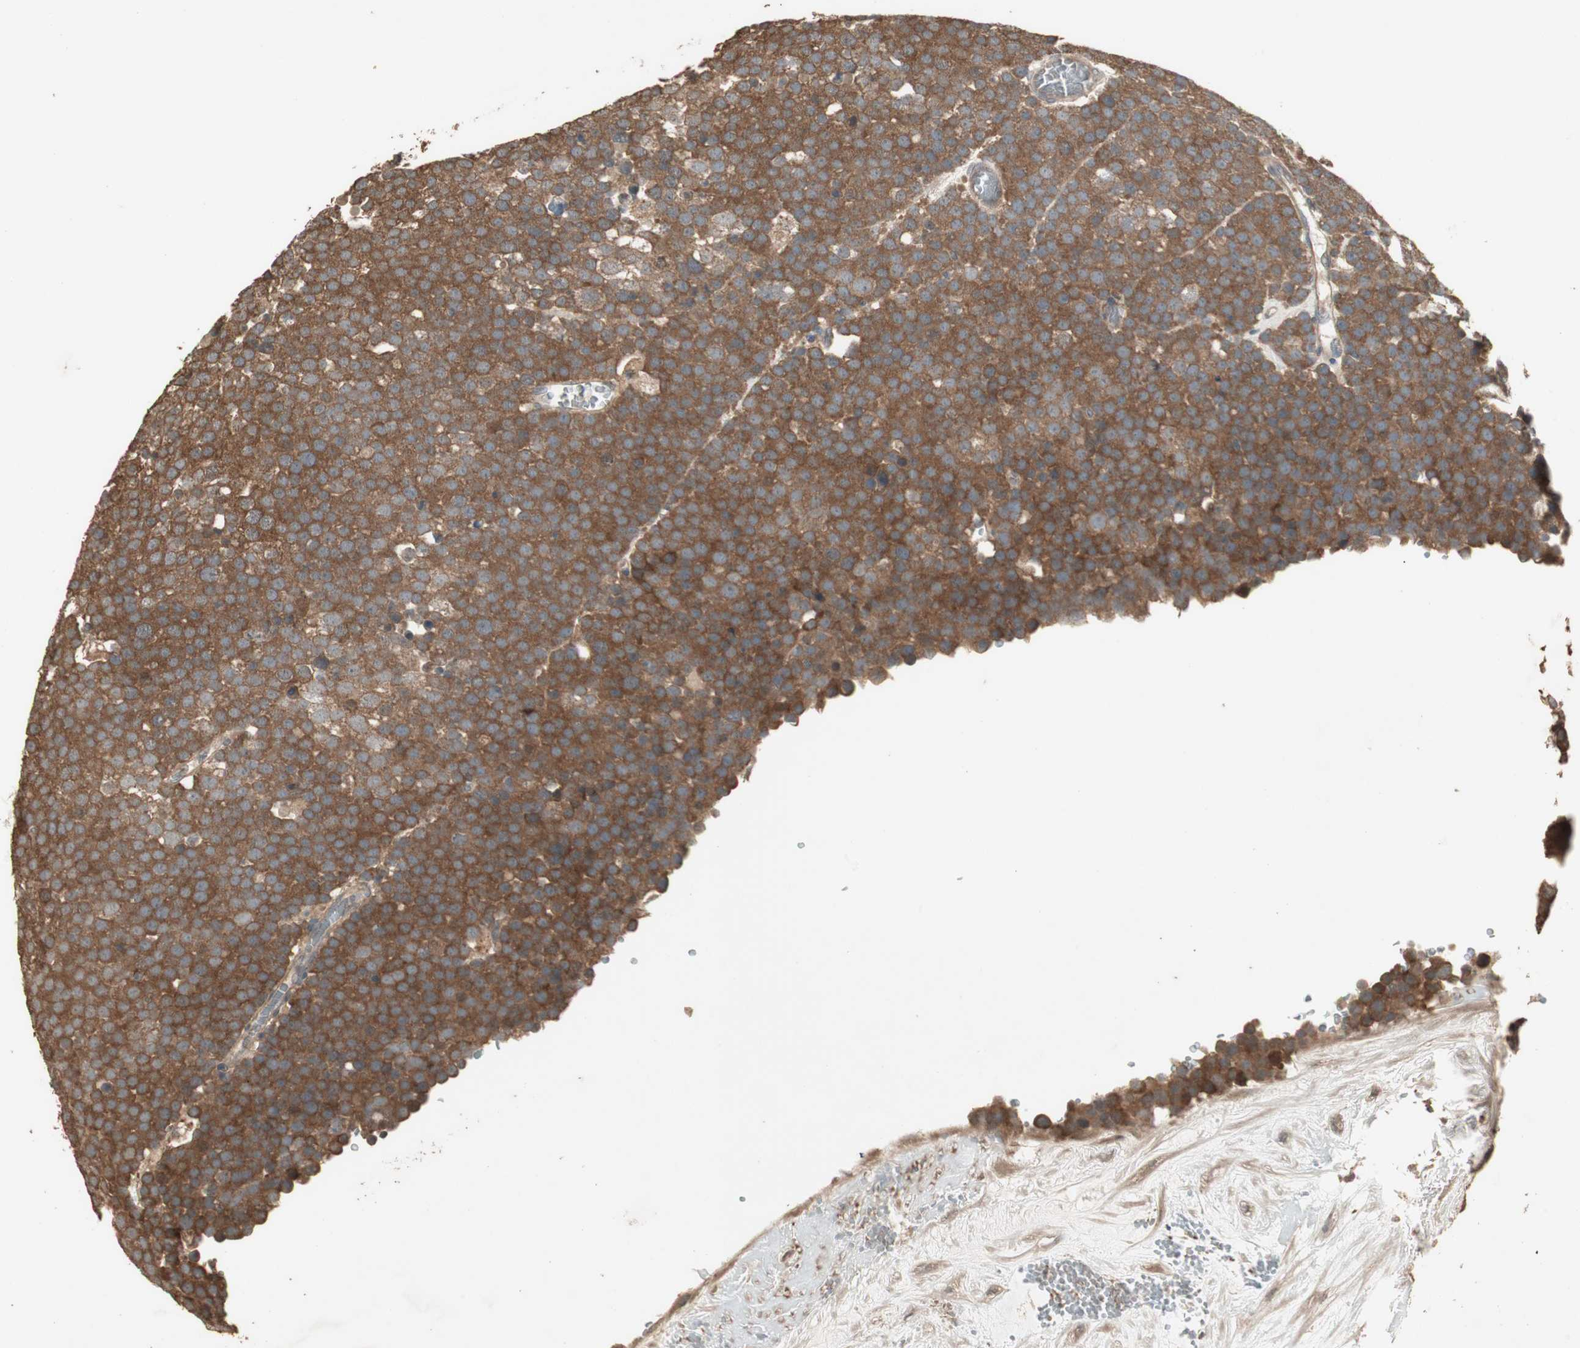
{"staining": {"intensity": "strong", "quantity": ">75%", "location": "cytoplasmic/membranous"}, "tissue": "testis cancer", "cell_type": "Tumor cells", "image_type": "cancer", "snomed": [{"axis": "morphology", "description": "Seminoma, NOS"}, {"axis": "topography", "description": "Testis"}], "caption": "Testis seminoma stained with a protein marker reveals strong staining in tumor cells.", "gene": "UBAC1", "patient": {"sex": "male", "age": 71}}